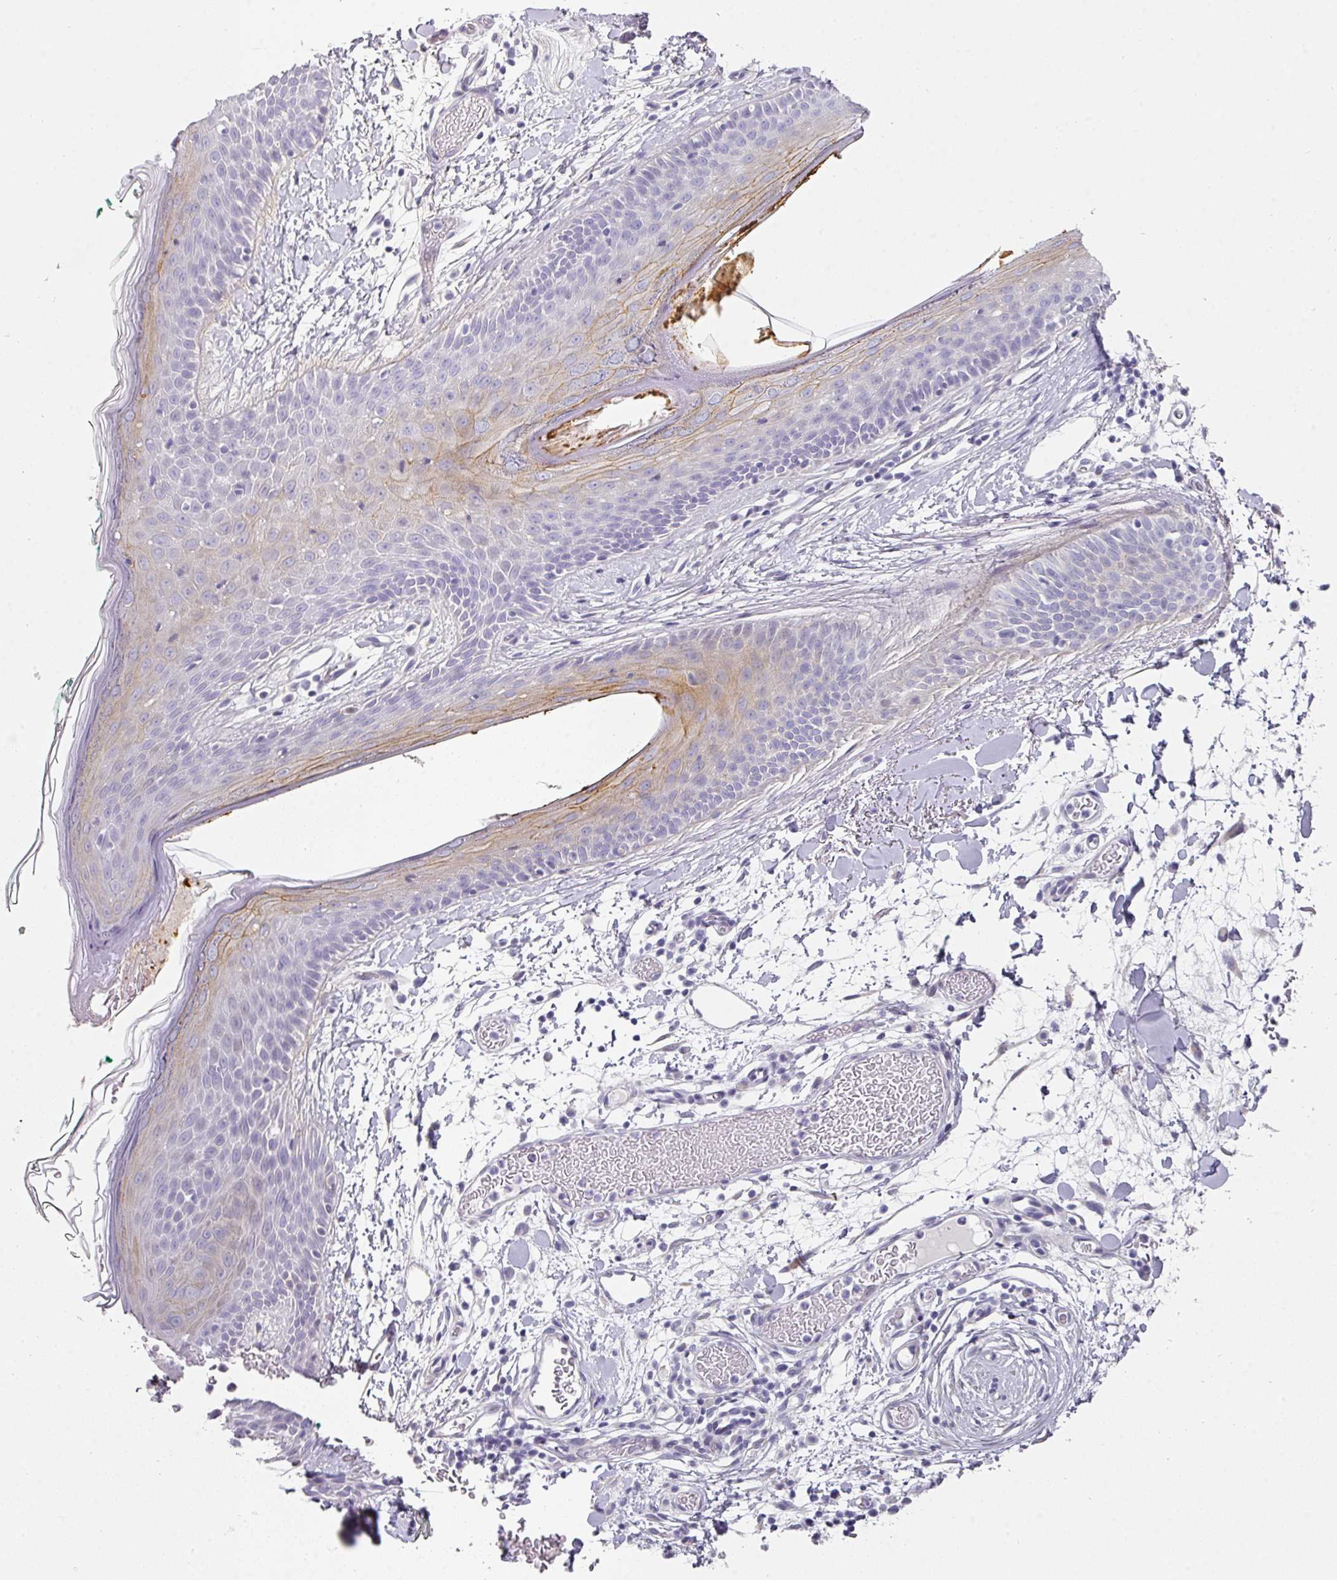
{"staining": {"intensity": "negative", "quantity": "none", "location": "none"}, "tissue": "skin", "cell_type": "Fibroblasts", "image_type": "normal", "snomed": [{"axis": "morphology", "description": "Normal tissue, NOS"}, {"axis": "topography", "description": "Skin"}], "caption": "A micrograph of human skin is negative for staining in fibroblasts. (DAB immunohistochemistry, high magnification).", "gene": "ANKRD29", "patient": {"sex": "male", "age": 79}}